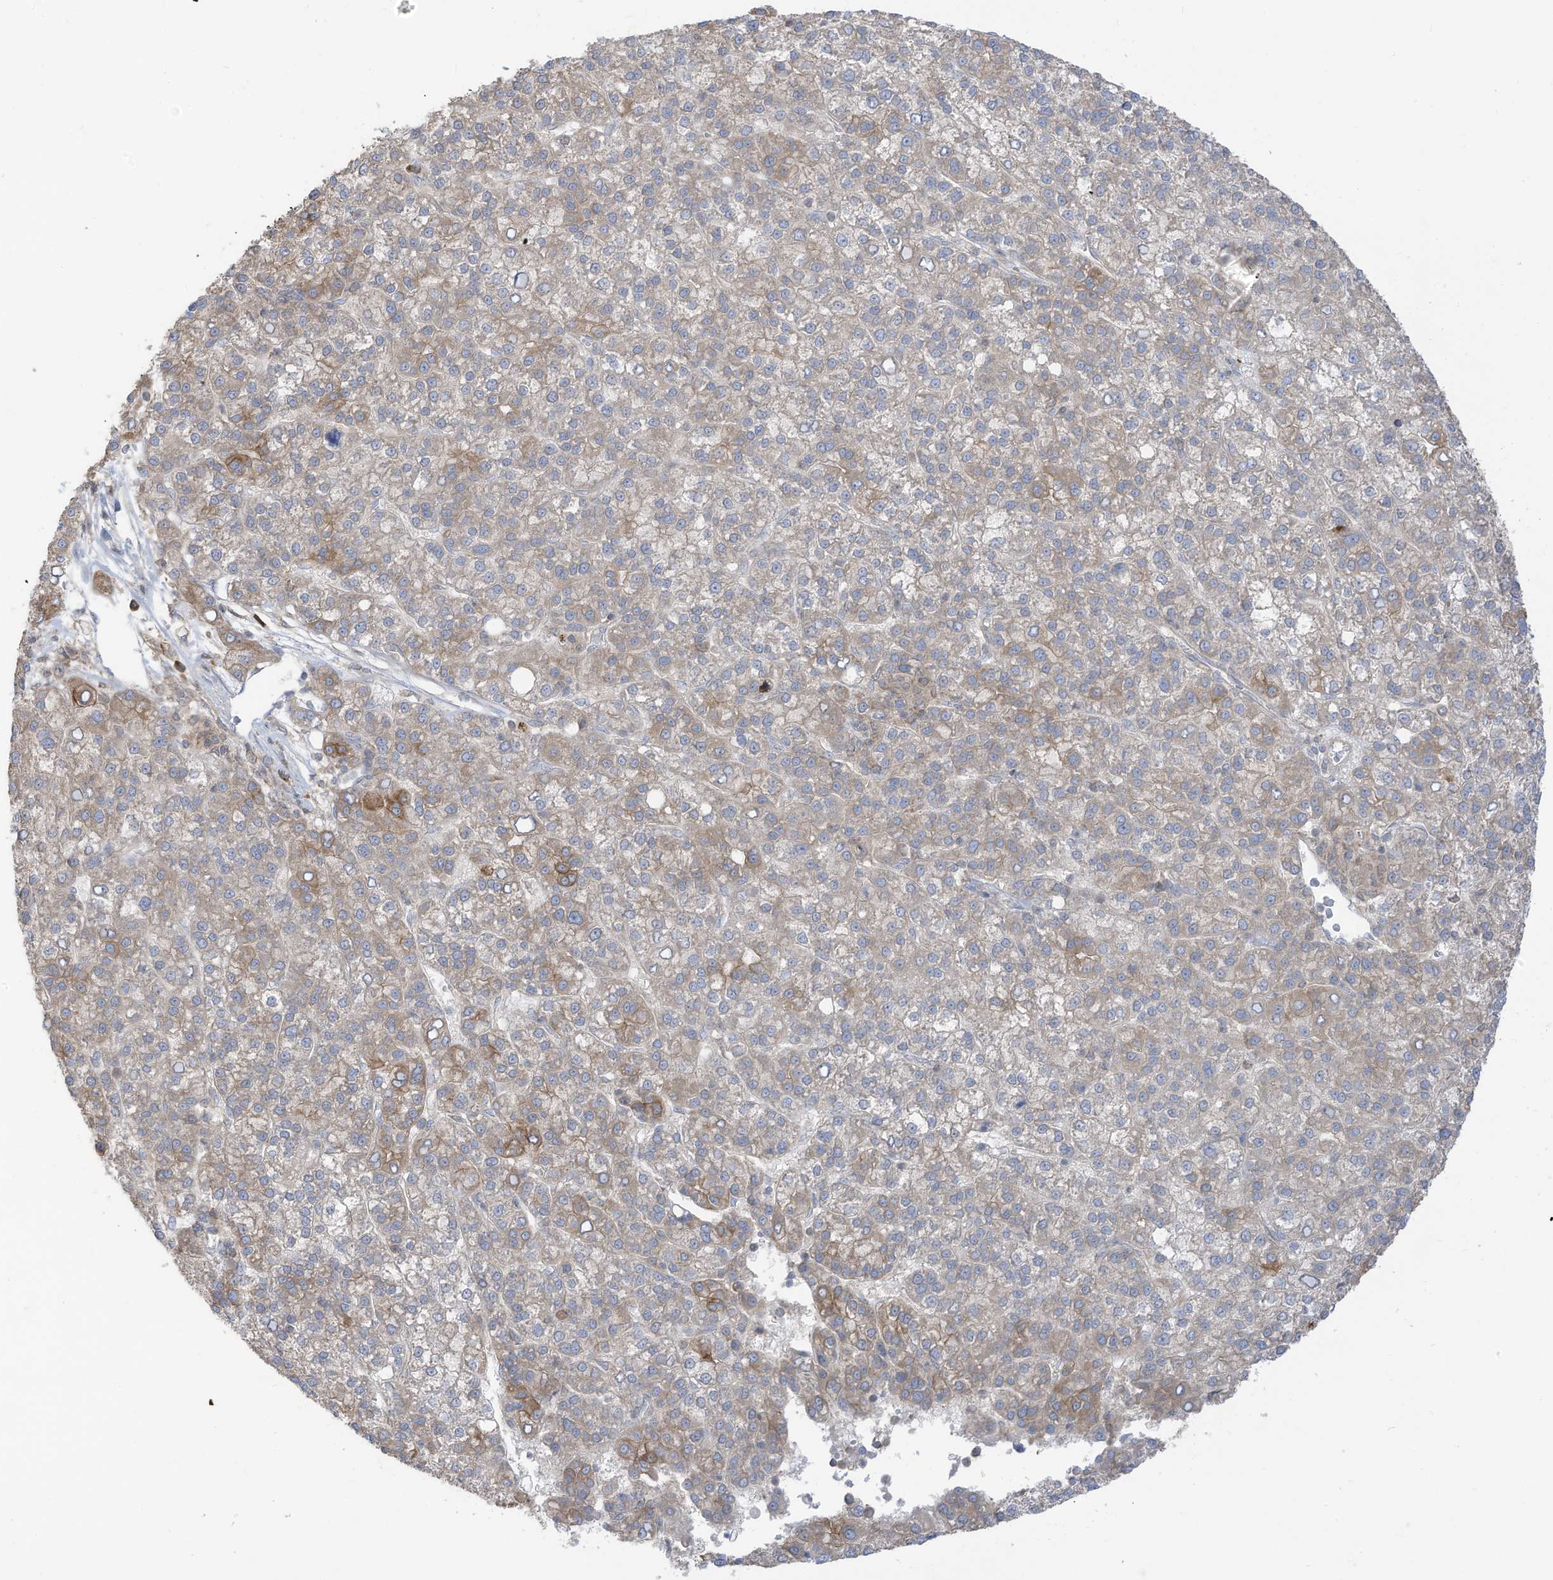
{"staining": {"intensity": "moderate", "quantity": "25%-75%", "location": "cytoplasmic/membranous"}, "tissue": "liver cancer", "cell_type": "Tumor cells", "image_type": "cancer", "snomed": [{"axis": "morphology", "description": "Carcinoma, Hepatocellular, NOS"}, {"axis": "topography", "description": "Liver"}], "caption": "This micrograph reveals immunohistochemistry staining of liver cancer (hepatocellular carcinoma), with medium moderate cytoplasmic/membranous positivity in about 25%-75% of tumor cells.", "gene": "CGAS", "patient": {"sex": "female", "age": 58}}